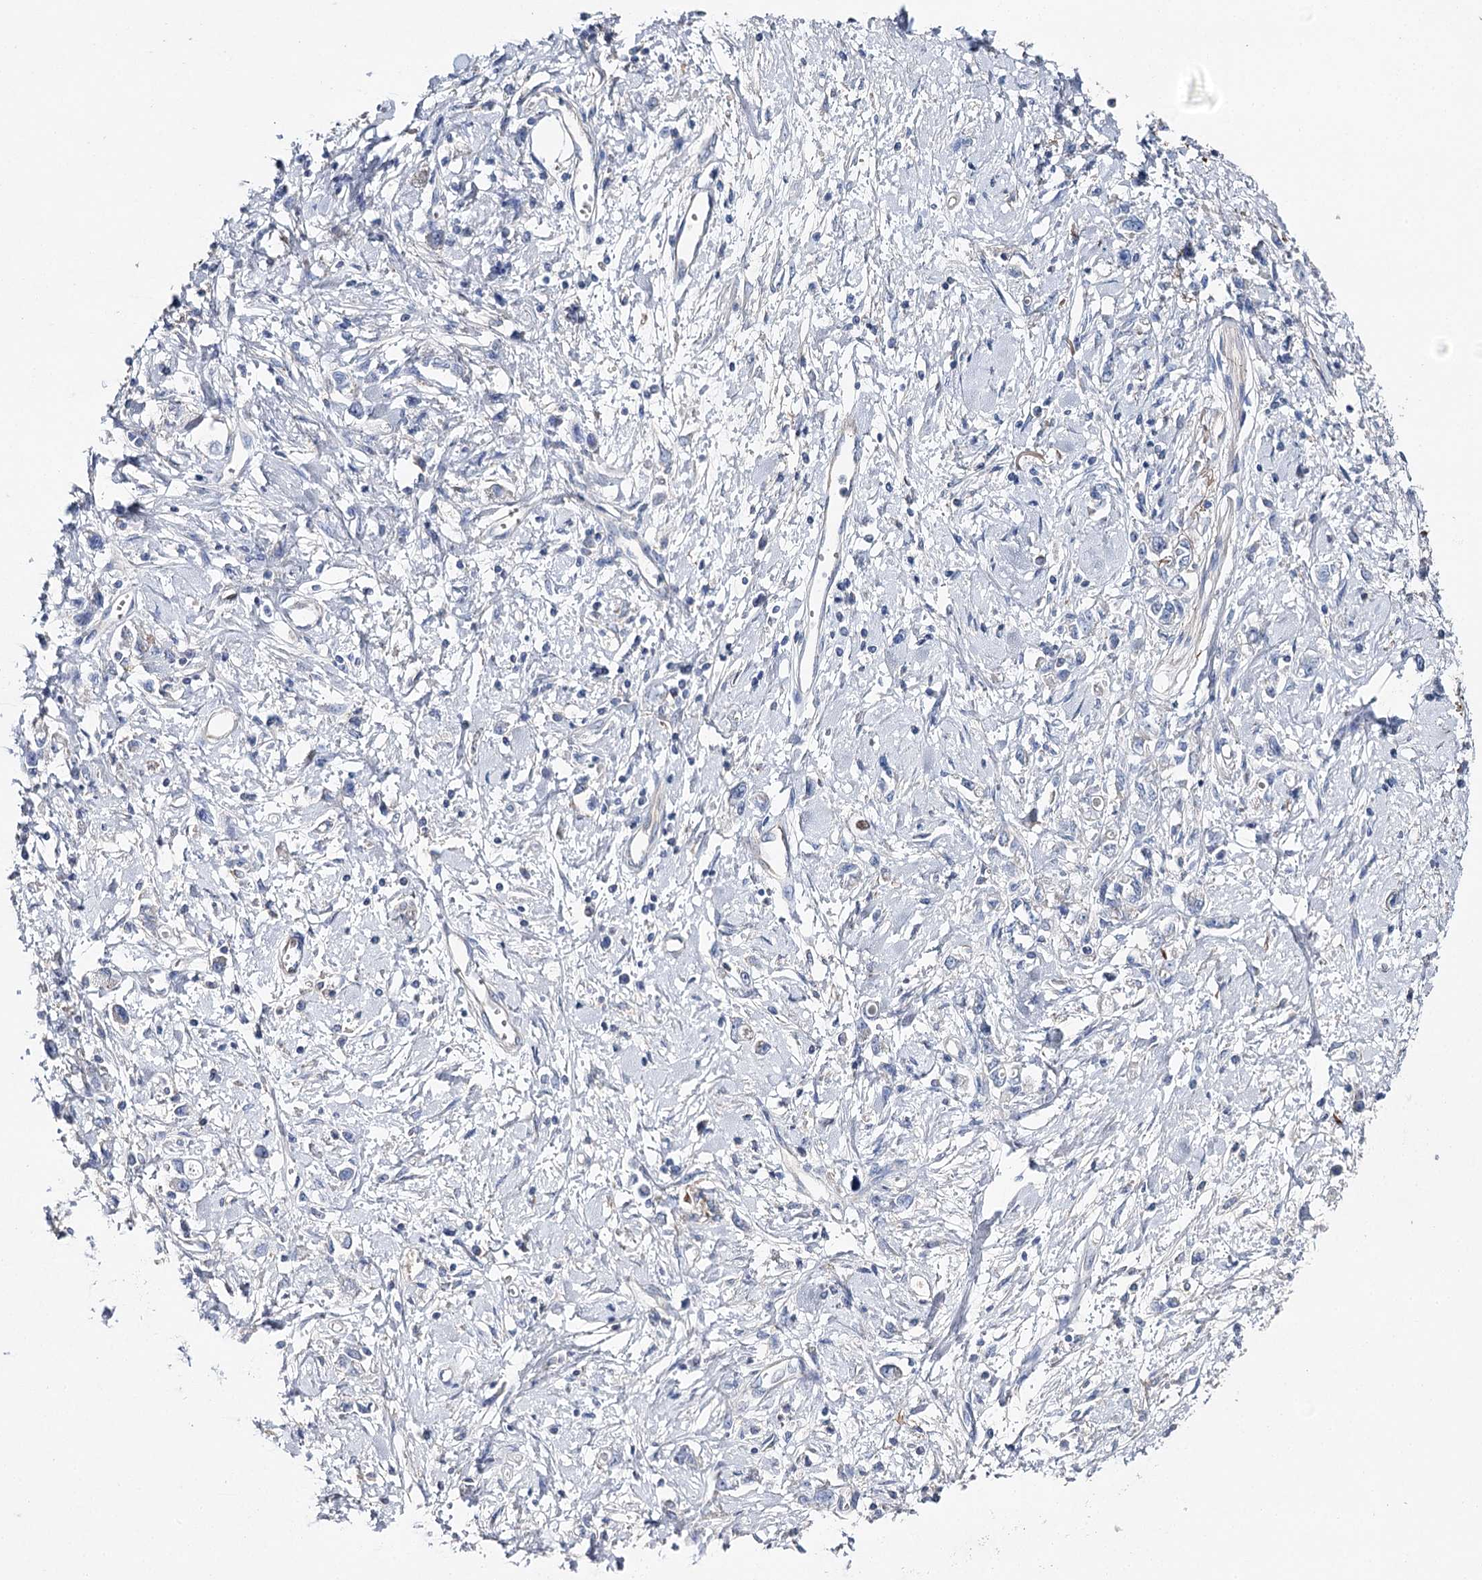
{"staining": {"intensity": "negative", "quantity": "none", "location": "none"}, "tissue": "stomach cancer", "cell_type": "Tumor cells", "image_type": "cancer", "snomed": [{"axis": "morphology", "description": "Adenocarcinoma, NOS"}, {"axis": "topography", "description": "Stomach"}], "caption": "The image reveals no staining of tumor cells in stomach adenocarcinoma.", "gene": "EPYC", "patient": {"sex": "female", "age": 76}}